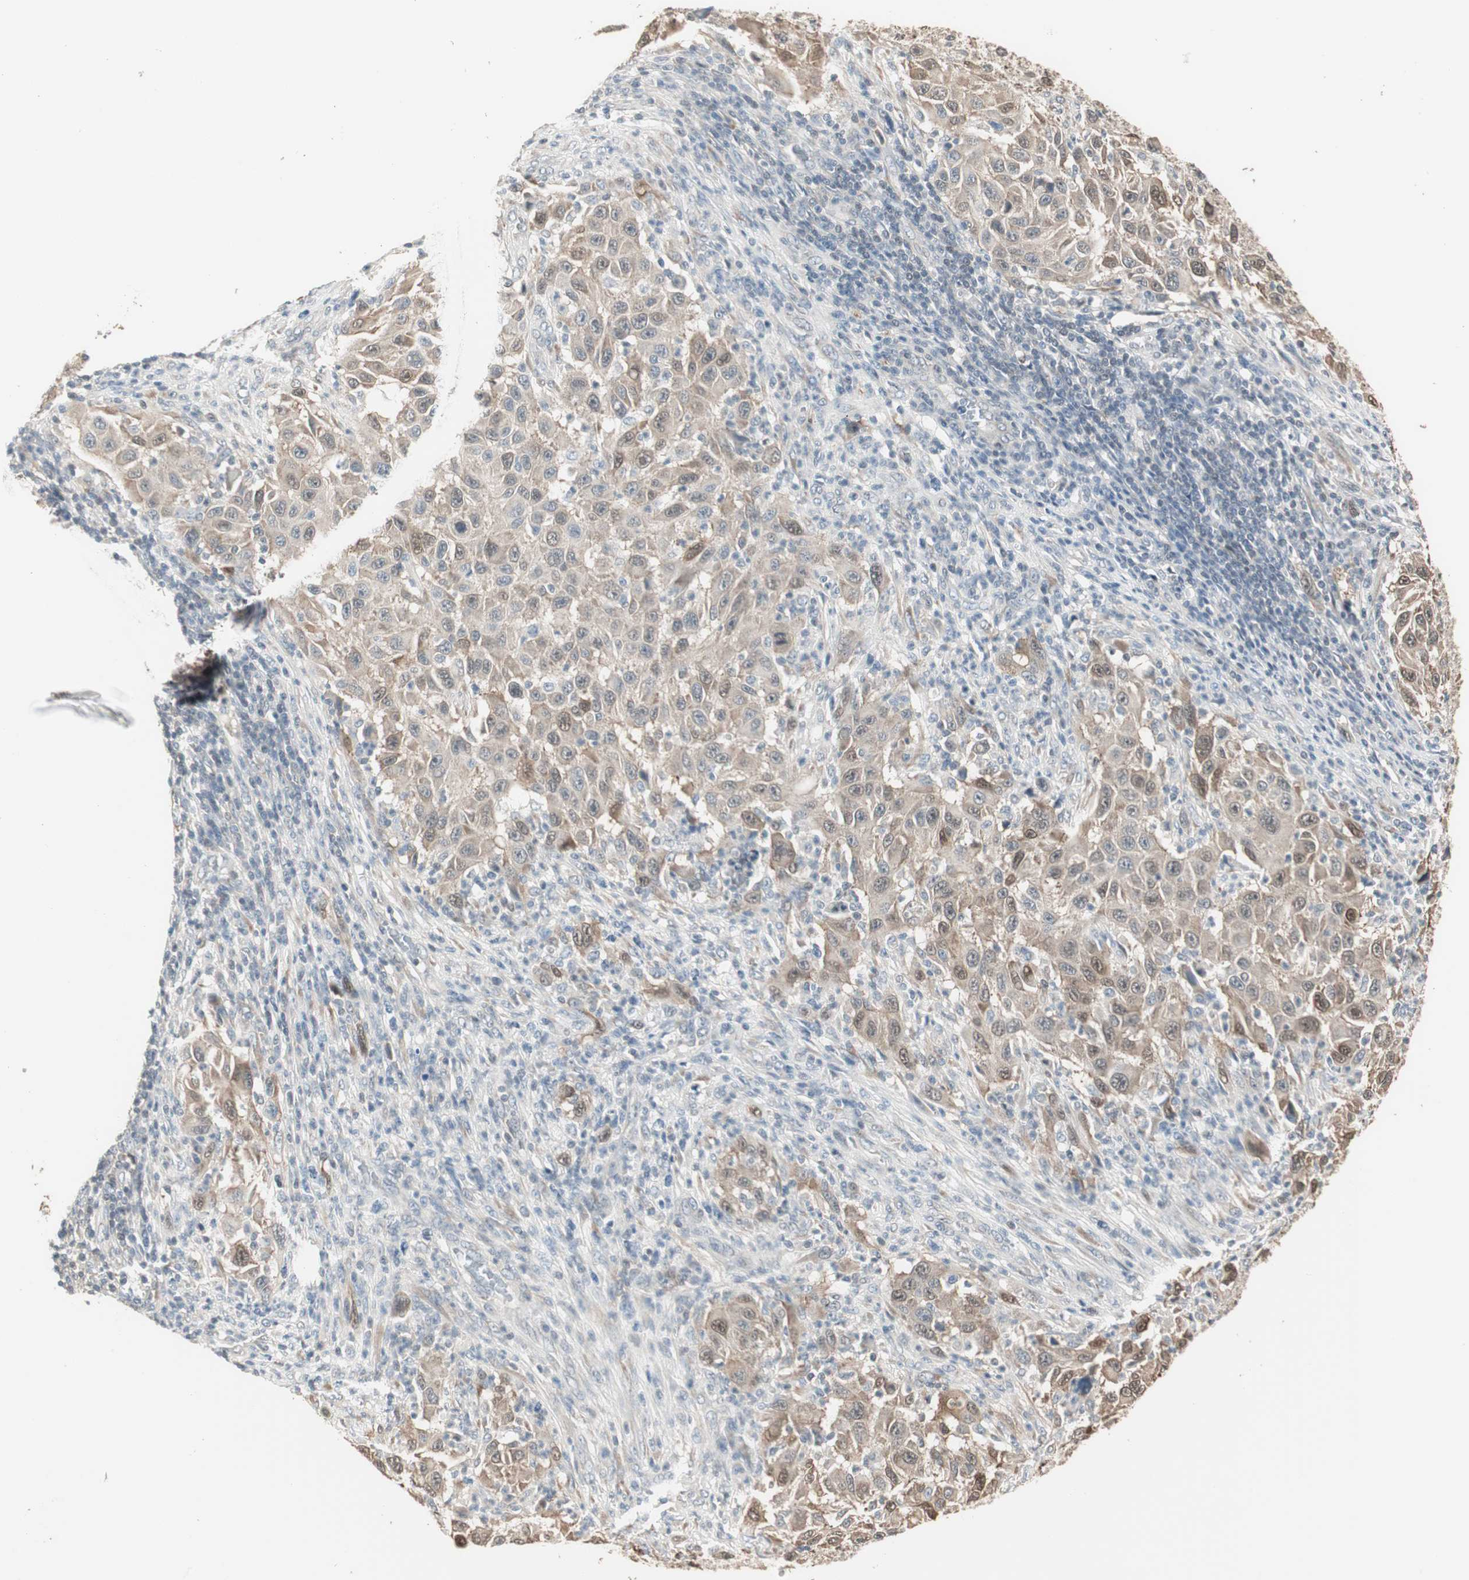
{"staining": {"intensity": "moderate", "quantity": ">75%", "location": "cytoplasmic/membranous,nuclear"}, "tissue": "melanoma", "cell_type": "Tumor cells", "image_type": "cancer", "snomed": [{"axis": "morphology", "description": "Malignant melanoma, Metastatic site"}, {"axis": "topography", "description": "Lymph node"}], "caption": "Protein staining exhibits moderate cytoplasmic/membranous and nuclear positivity in approximately >75% of tumor cells in melanoma.", "gene": "PDZK1", "patient": {"sex": "male", "age": 61}}